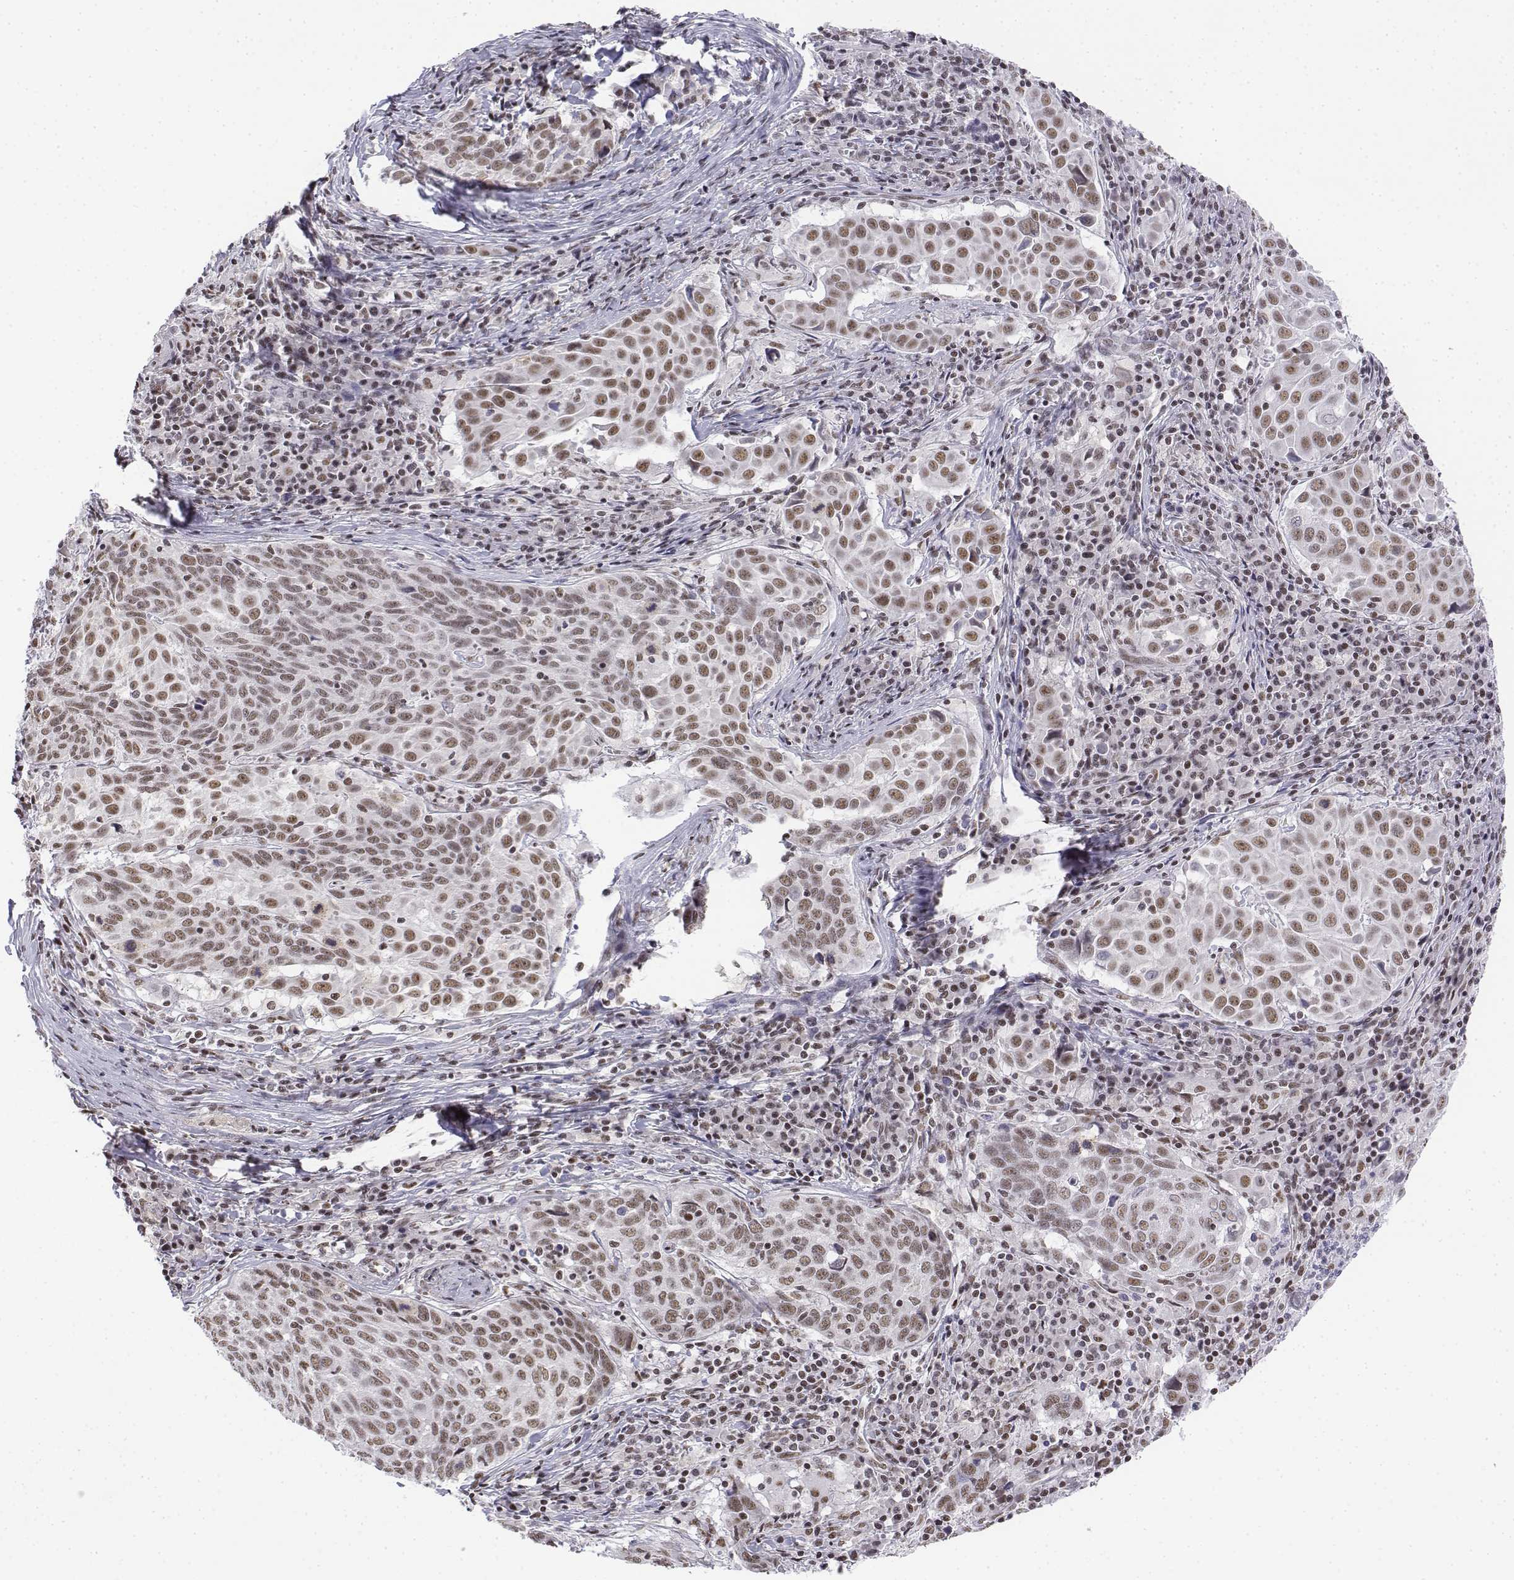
{"staining": {"intensity": "moderate", "quantity": ">75%", "location": "nuclear"}, "tissue": "lung cancer", "cell_type": "Tumor cells", "image_type": "cancer", "snomed": [{"axis": "morphology", "description": "Squamous cell carcinoma, NOS"}, {"axis": "topography", "description": "Lung"}], "caption": "Moderate nuclear staining for a protein is appreciated in approximately >75% of tumor cells of lung cancer (squamous cell carcinoma) using immunohistochemistry.", "gene": "SETD1A", "patient": {"sex": "male", "age": 57}}